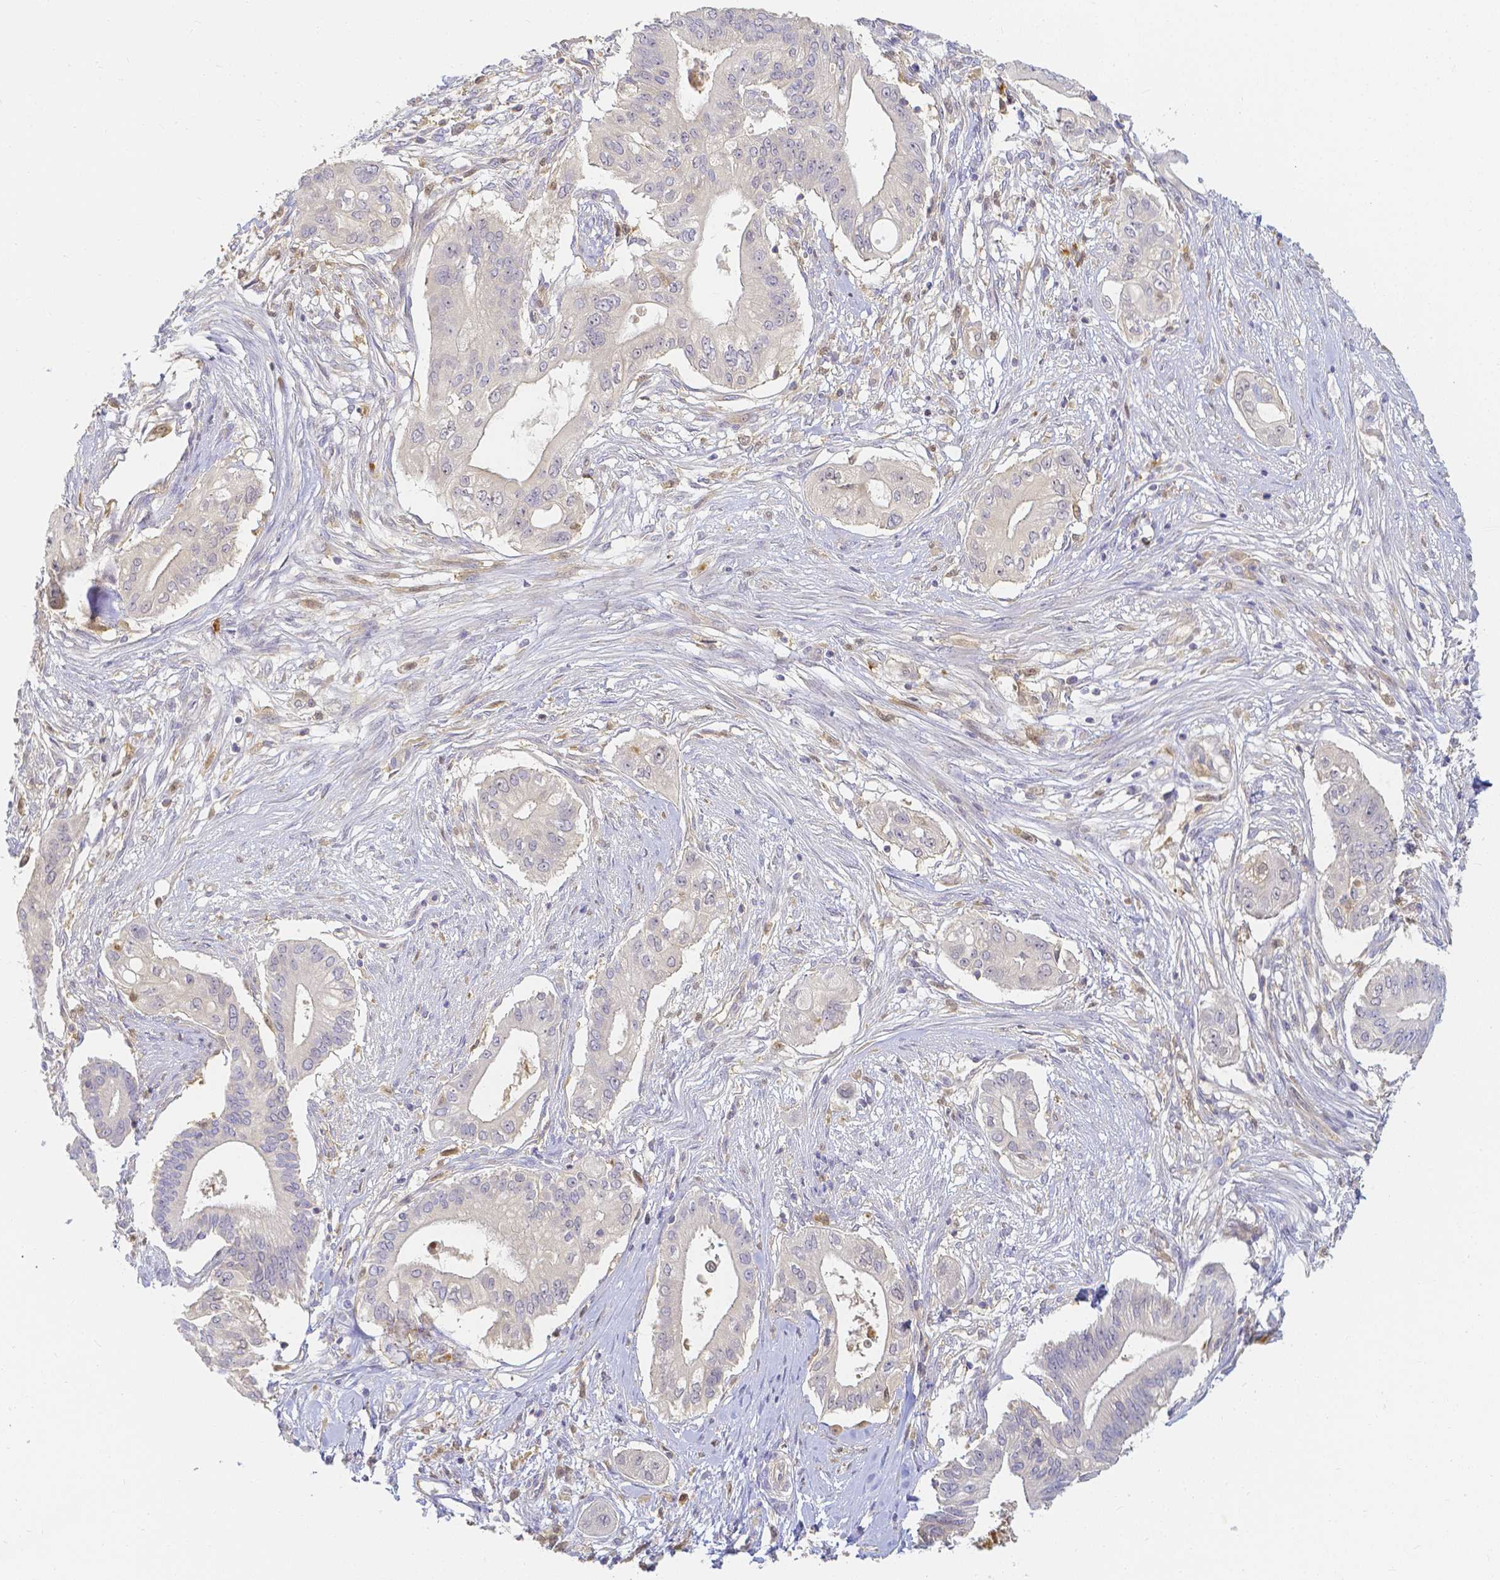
{"staining": {"intensity": "negative", "quantity": "none", "location": "none"}, "tissue": "pancreatic cancer", "cell_type": "Tumor cells", "image_type": "cancer", "snomed": [{"axis": "morphology", "description": "Adenocarcinoma, NOS"}, {"axis": "topography", "description": "Pancreas"}], "caption": "Human pancreatic cancer stained for a protein using IHC exhibits no positivity in tumor cells.", "gene": "KCNH1", "patient": {"sex": "female", "age": 68}}